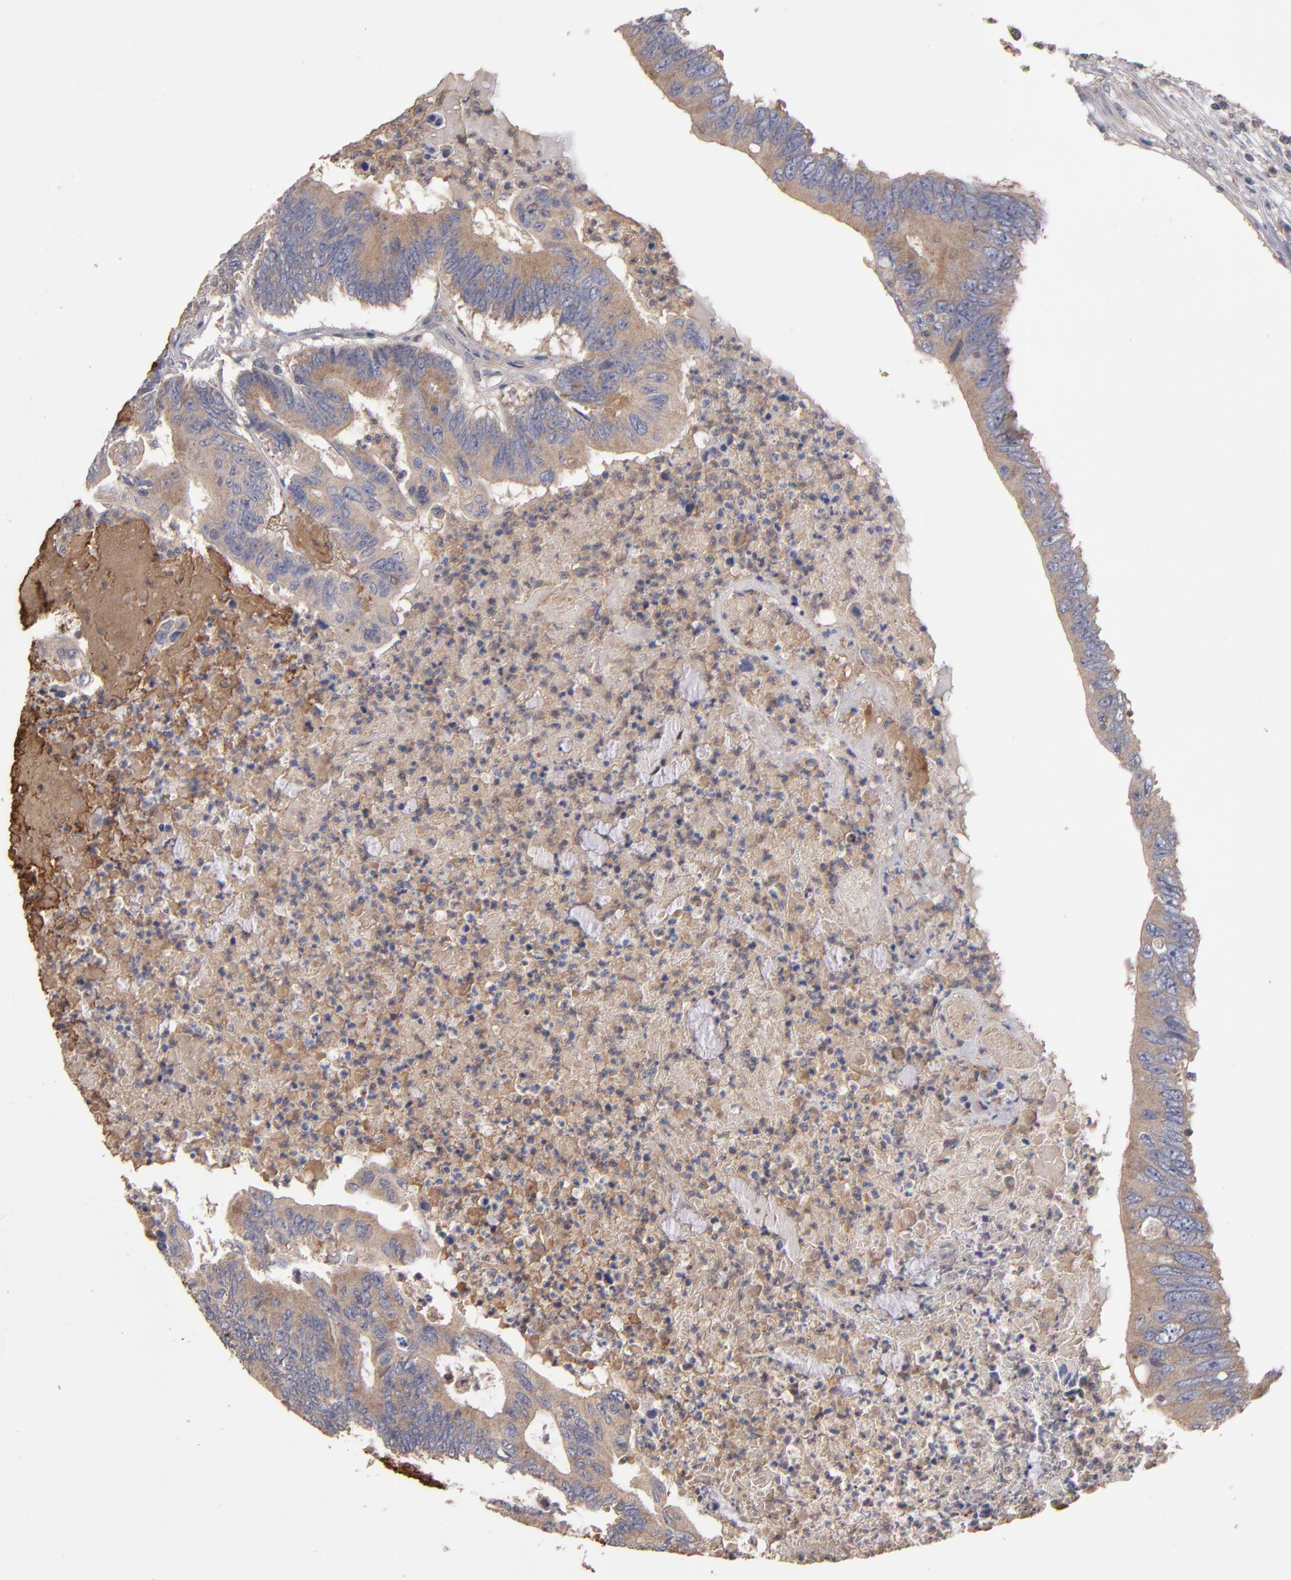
{"staining": {"intensity": "moderate", "quantity": ">75%", "location": "cytoplasmic/membranous"}, "tissue": "colorectal cancer", "cell_type": "Tumor cells", "image_type": "cancer", "snomed": [{"axis": "morphology", "description": "Adenocarcinoma, NOS"}, {"axis": "topography", "description": "Colon"}], "caption": "Colorectal cancer stained with a protein marker displays moderate staining in tumor cells.", "gene": "DACT1", "patient": {"sex": "male", "age": 65}}